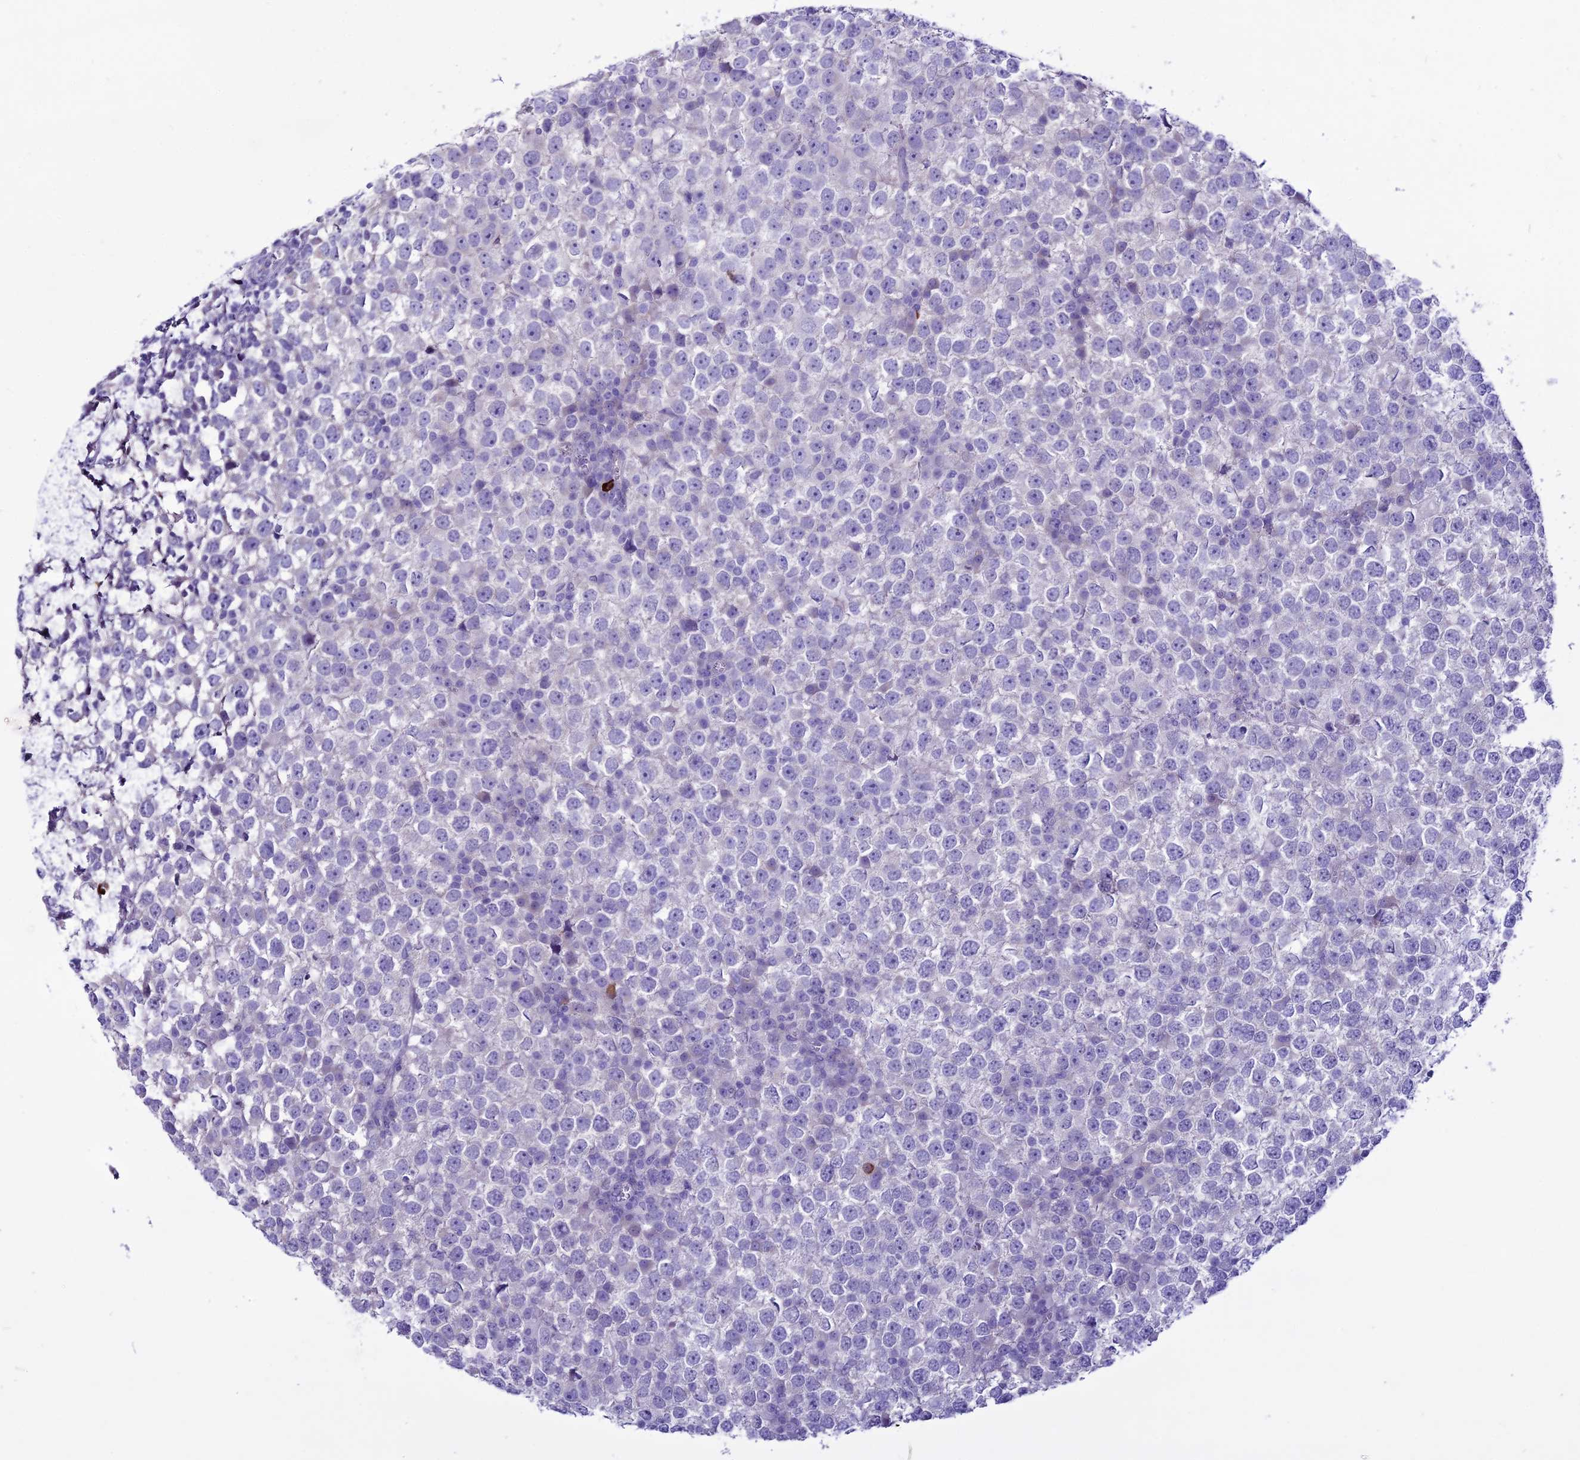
{"staining": {"intensity": "negative", "quantity": "none", "location": "none"}, "tissue": "testis cancer", "cell_type": "Tumor cells", "image_type": "cancer", "snomed": [{"axis": "morphology", "description": "Seminoma, NOS"}, {"axis": "topography", "description": "Testis"}], "caption": "DAB (3,3'-diaminobenzidine) immunohistochemical staining of human seminoma (testis) exhibits no significant staining in tumor cells.", "gene": "CLEC2L", "patient": {"sex": "male", "age": 65}}